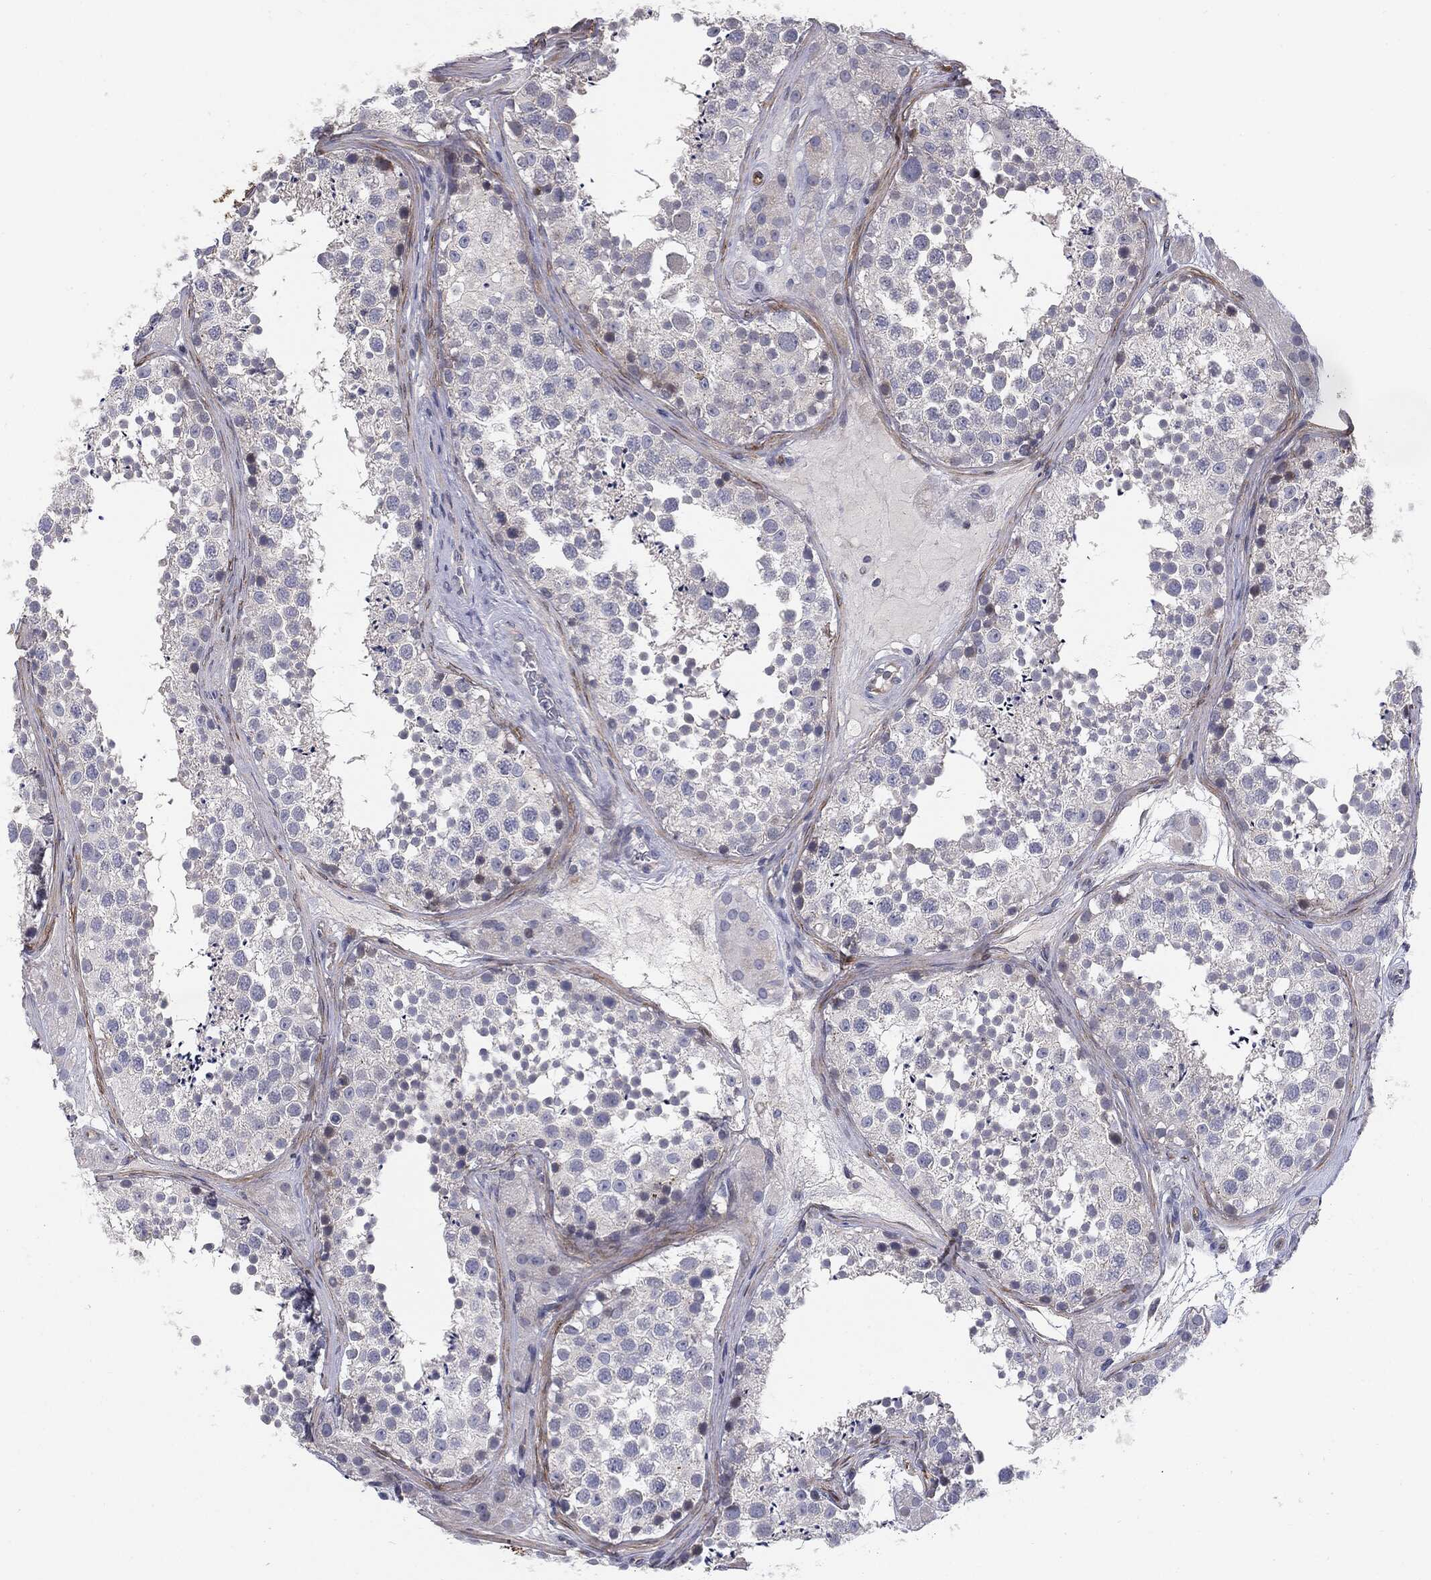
{"staining": {"intensity": "negative", "quantity": "none", "location": "none"}, "tissue": "testis", "cell_type": "Cells in seminiferous ducts", "image_type": "normal", "snomed": [{"axis": "morphology", "description": "Normal tissue, NOS"}, {"axis": "topography", "description": "Testis"}], "caption": "Histopathology image shows no significant protein positivity in cells in seminiferous ducts of benign testis.", "gene": "KRT5", "patient": {"sex": "male", "age": 41}}